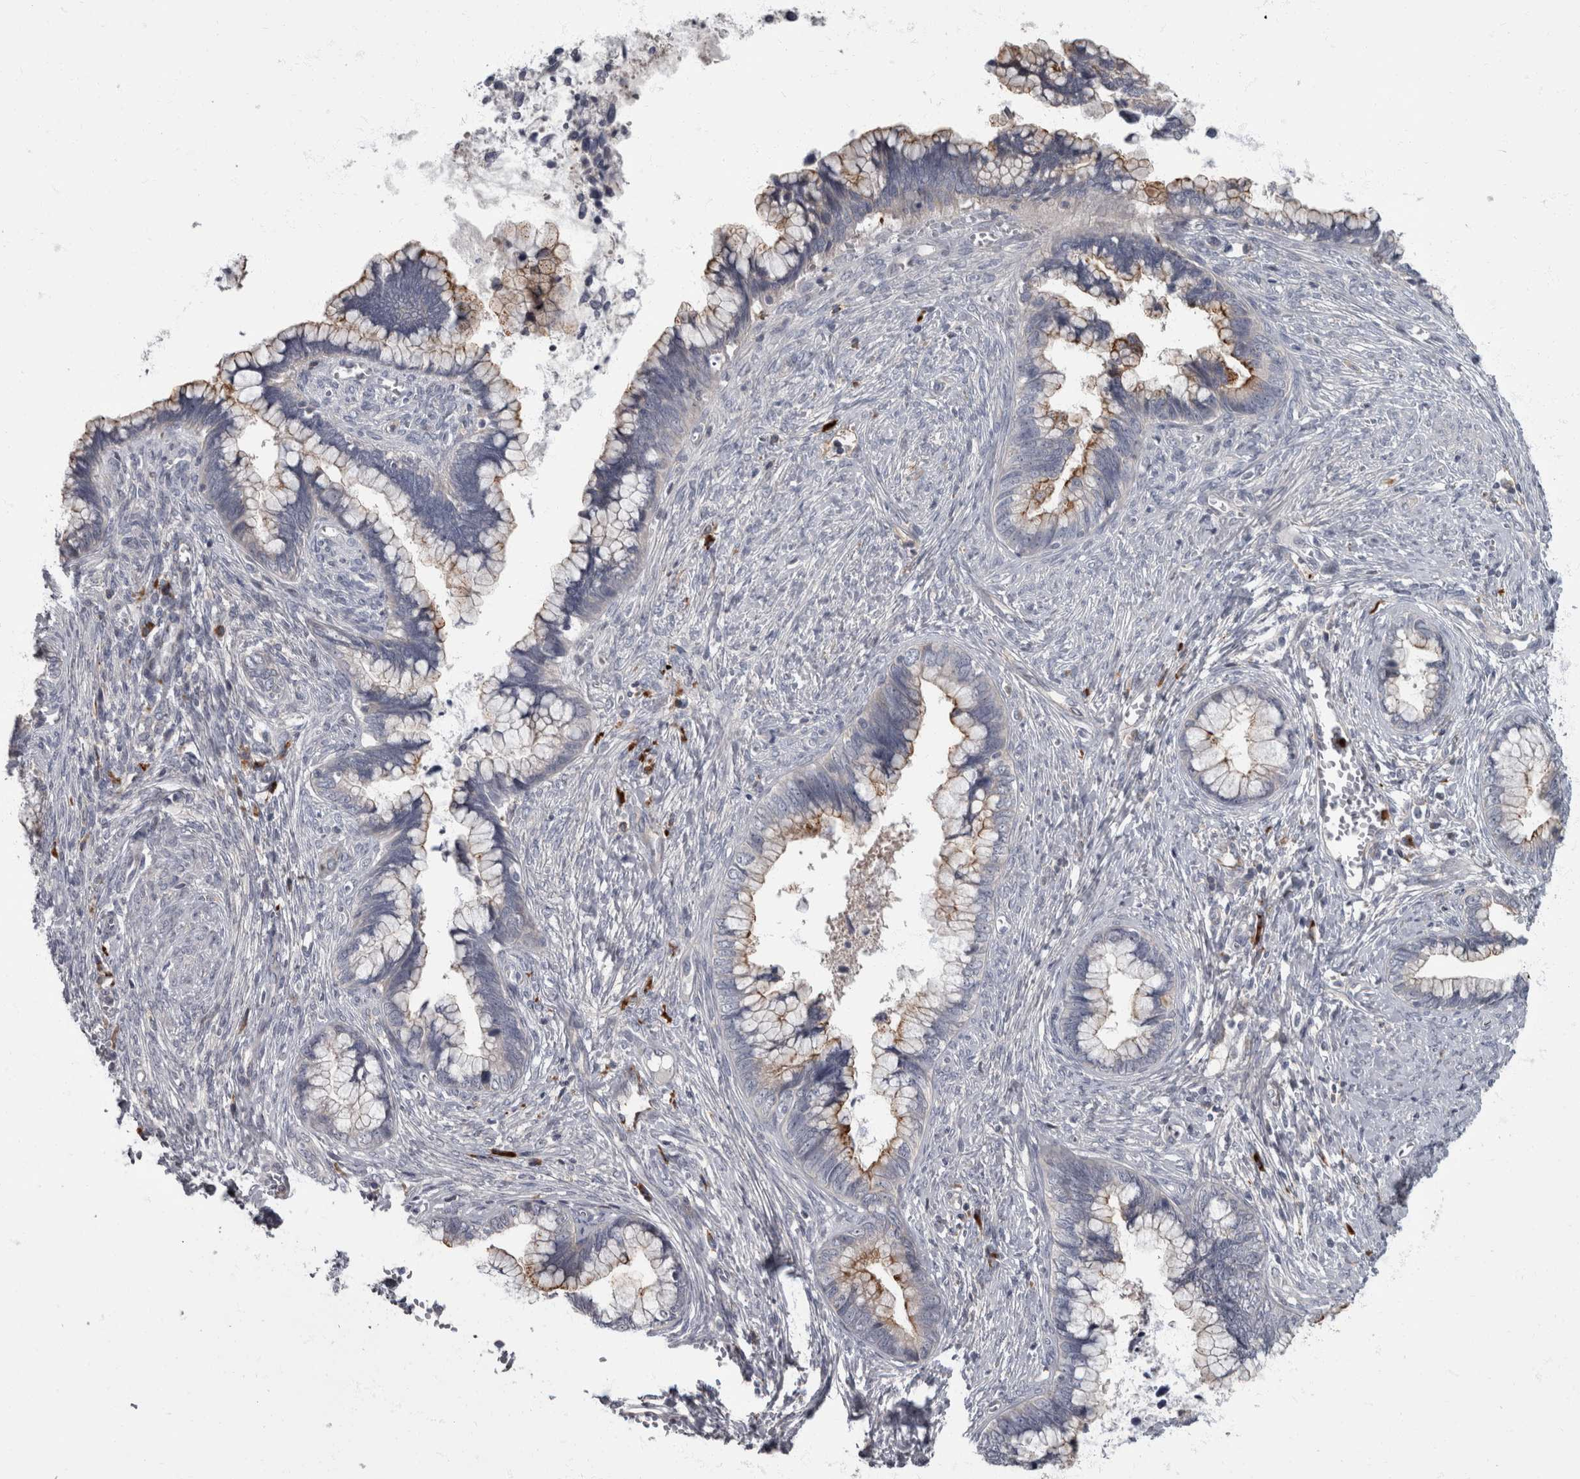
{"staining": {"intensity": "moderate", "quantity": "<25%", "location": "cytoplasmic/membranous"}, "tissue": "cervical cancer", "cell_type": "Tumor cells", "image_type": "cancer", "snomed": [{"axis": "morphology", "description": "Adenocarcinoma, NOS"}, {"axis": "topography", "description": "Cervix"}], "caption": "DAB (3,3'-diaminobenzidine) immunohistochemical staining of human adenocarcinoma (cervical) shows moderate cytoplasmic/membranous protein staining in approximately <25% of tumor cells. (Stains: DAB in brown, nuclei in blue, Microscopy: brightfield microscopy at high magnification).", "gene": "CDC42BPG", "patient": {"sex": "female", "age": 44}}